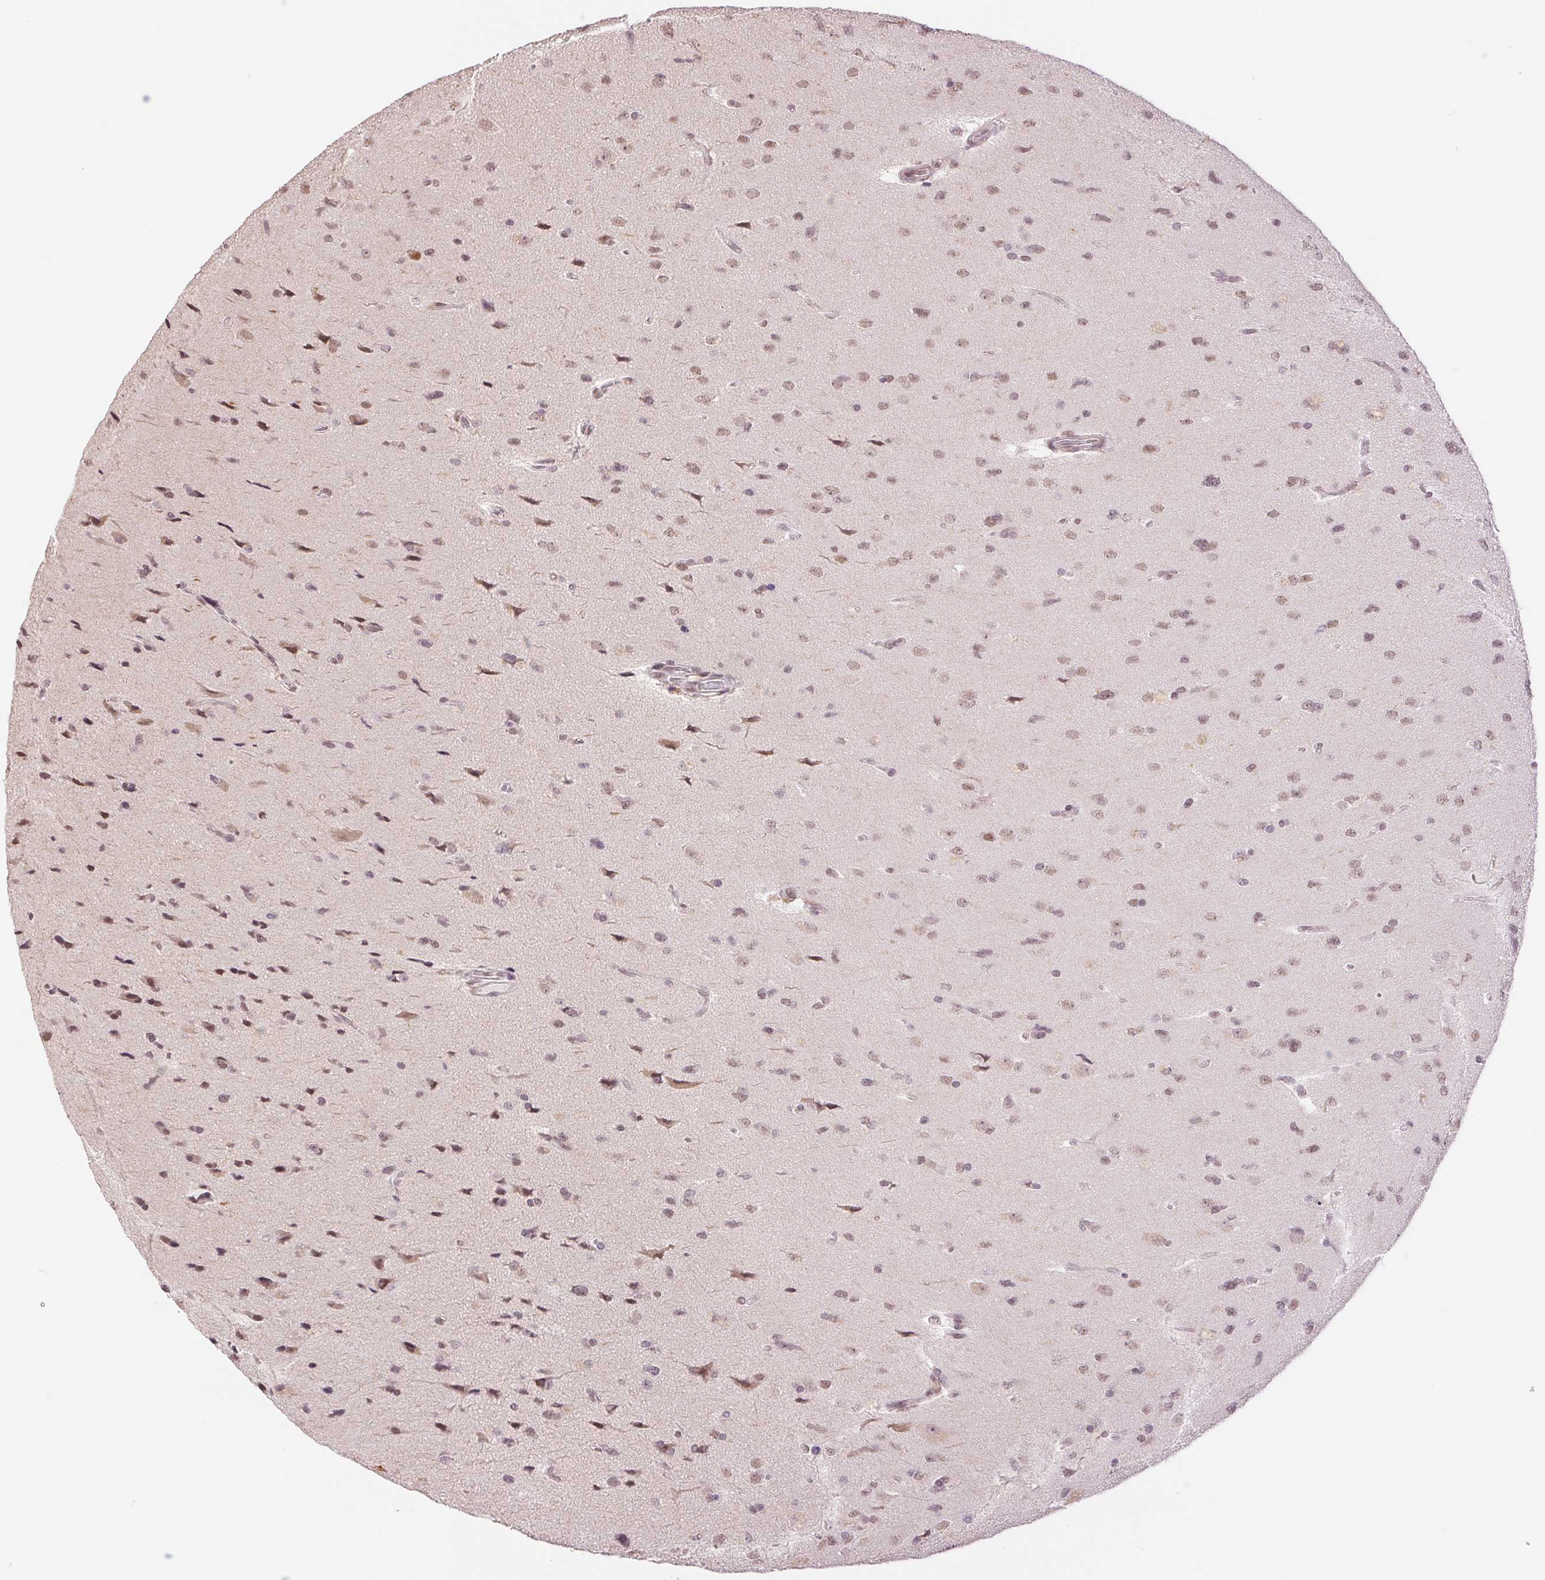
{"staining": {"intensity": "weak", "quantity": ">75%", "location": "nuclear"}, "tissue": "glioma", "cell_type": "Tumor cells", "image_type": "cancer", "snomed": [{"axis": "morphology", "description": "Glioma, malignant, Low grade"}, {"axis": "topography", "description": "Brain"}], "caption": "The immunohistochemical stain shows weak nuclear staining in tumor cells of glioma tissue. (Brightfield microscopy of DAB IHC at high magnification).", "gene": "RPRD1B", "patient": {"sex": "female", "age": 55}}